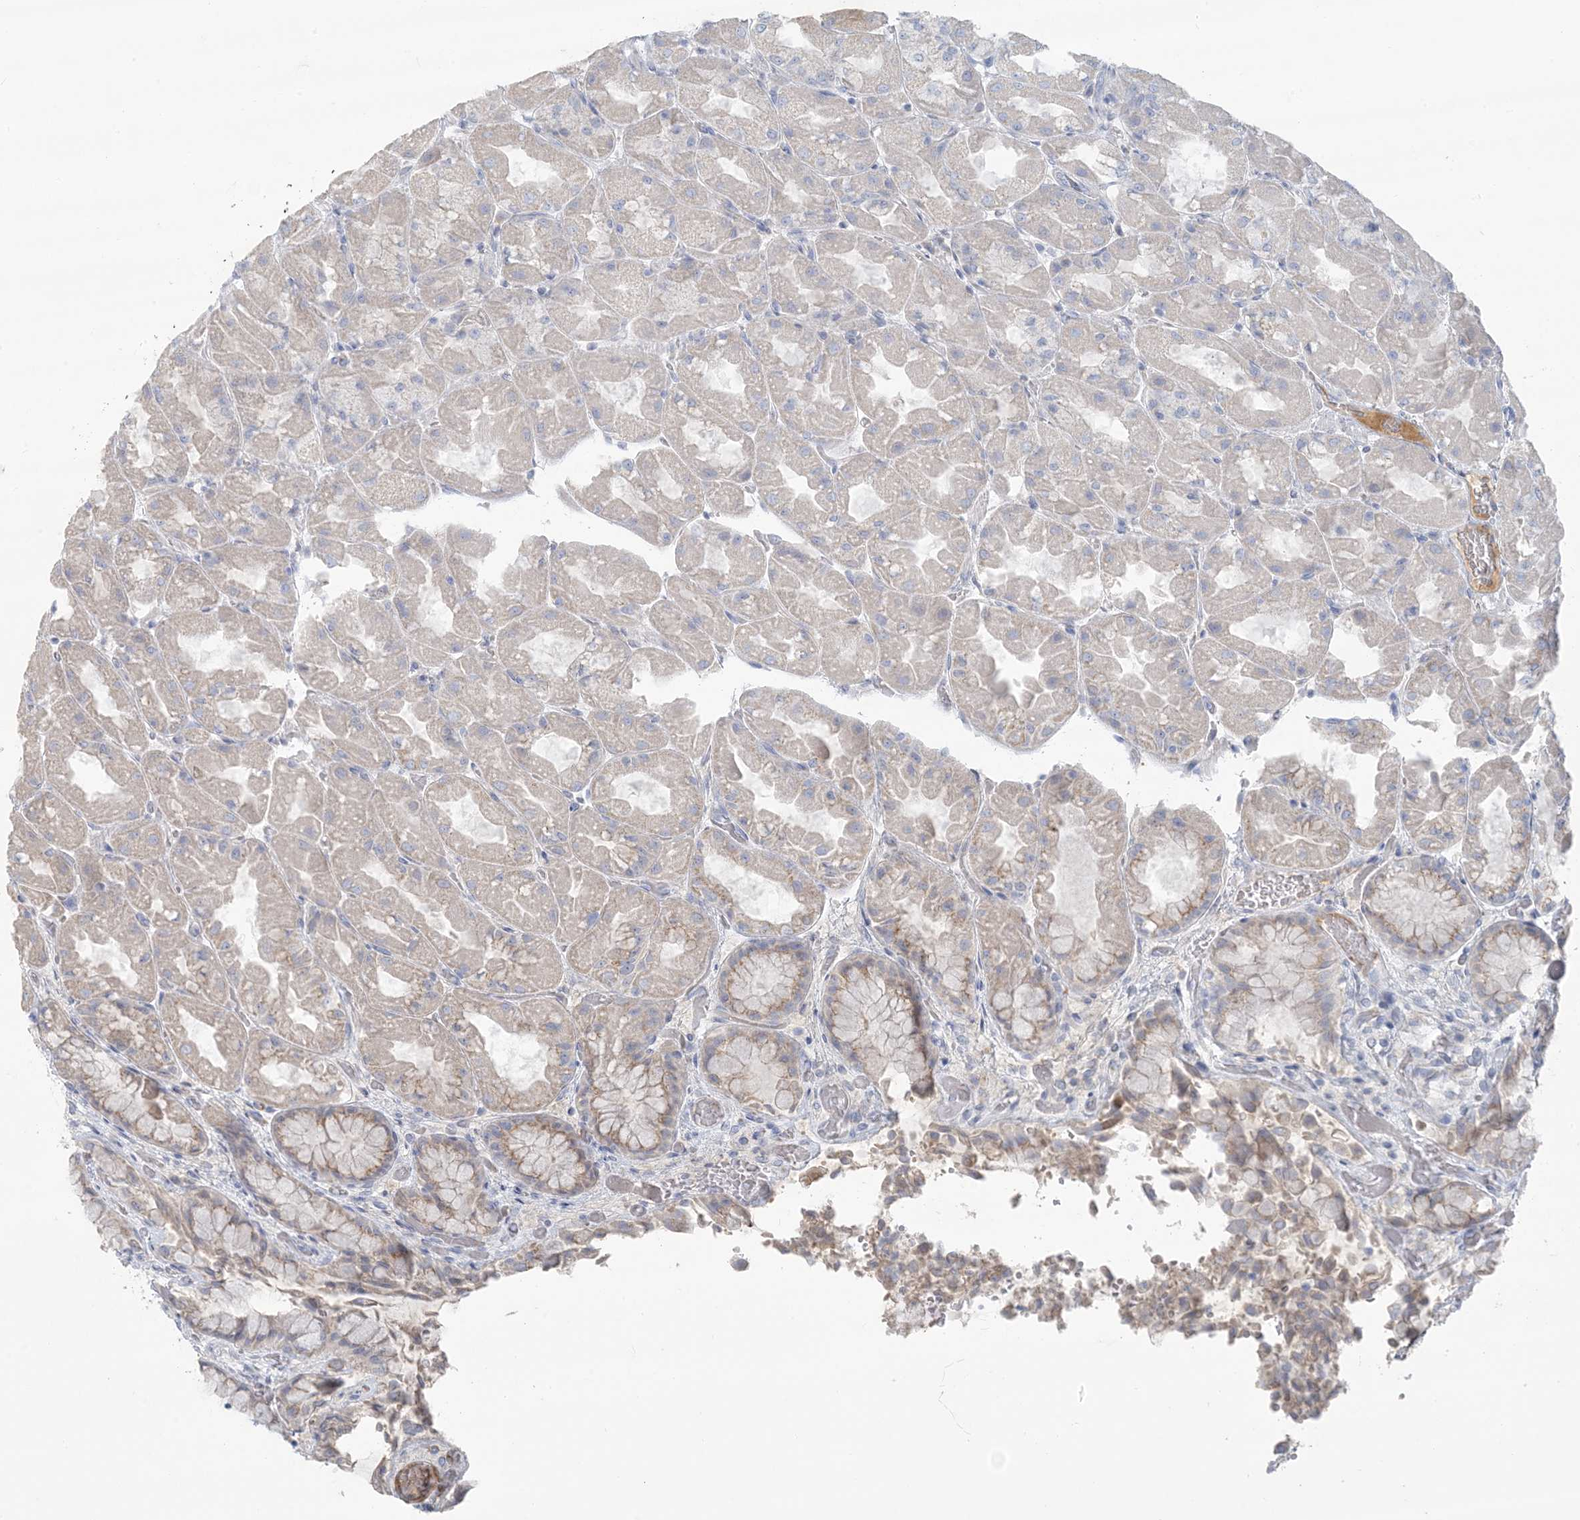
{"staining": {"intensity": "weak", "quantity": "25%-75%", "location": "cytoplasmic/membranous"}, "tissue": "stomach", "cell_type": "Glandular cells", "image_type": "normal", "snomed": [{"axis": "morphology", "description": "Normal tissue, NOS"}, {"axis": "topography", "description": "Stomach"}], "caption": "Brown immunohistochemical staining in normal human stomach shows weak cytoplasmic/membranous positivity in about 25%-75% of glandular cells.", "gene": "SCML1", "patient": {"sex": "female", "age": 61}}